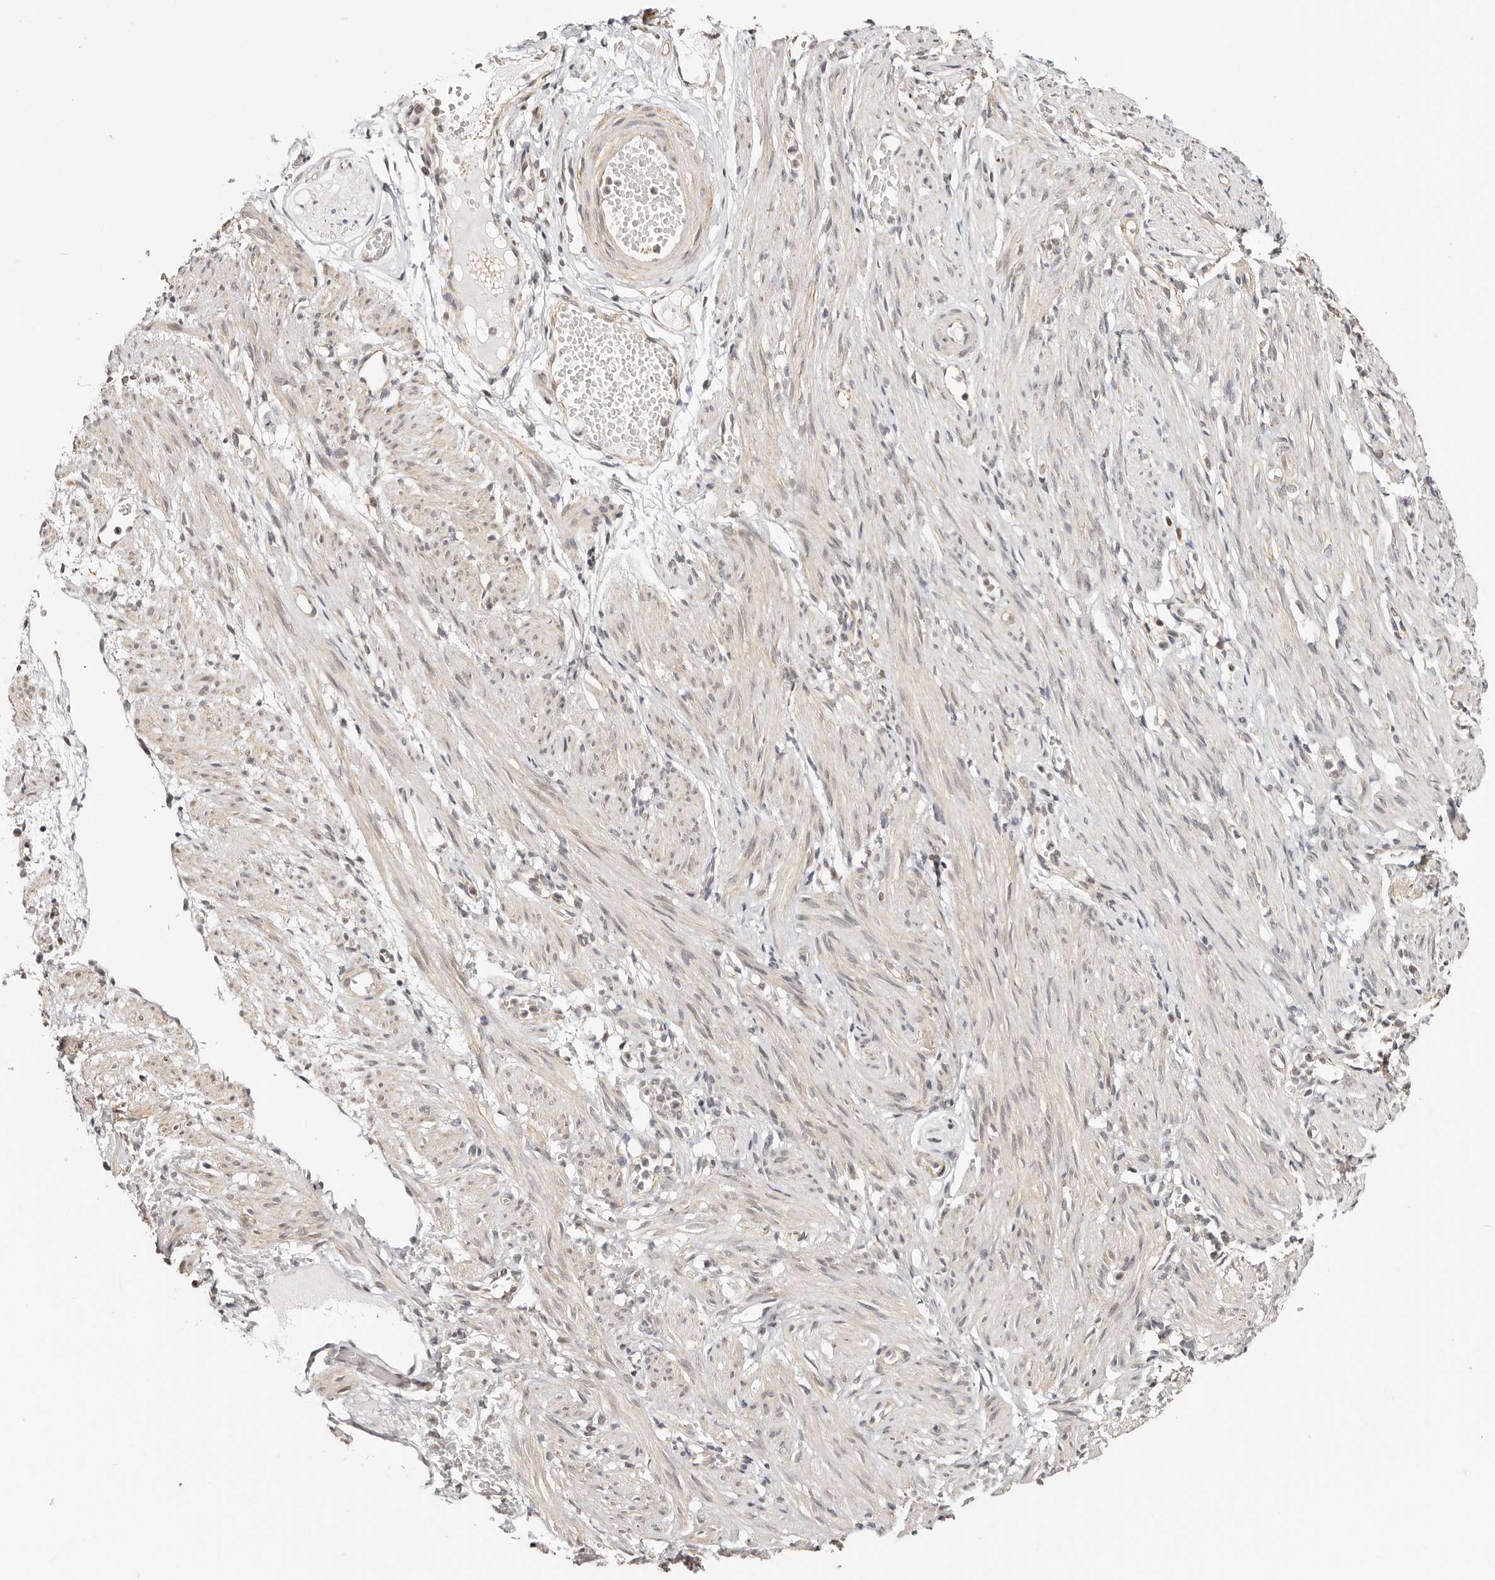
{"staining": {"intensity": "negative", "quantity": "none", "location": "none"}, "tissue": "adipose tissue", "cell_type": "Adipocytes", "image_type": "normal", "snomed": [{"axis": "morphology", "description": "Normal tissue, NOS"}, {"axis": "topography", "description": "Smooth muscle"}, {"axis": "topography", "description": "Peripheral nerve tissue"}], "caption": "Immunohistochemistry micrograph of normal adipose tissue: adipose tissue stained with DAB (3,3'-diaminobenzidine) shows no significant protein staining in adipocytes.", "gene": "CTNNBL1", "patient": {"sex": "female", "age": 39}}